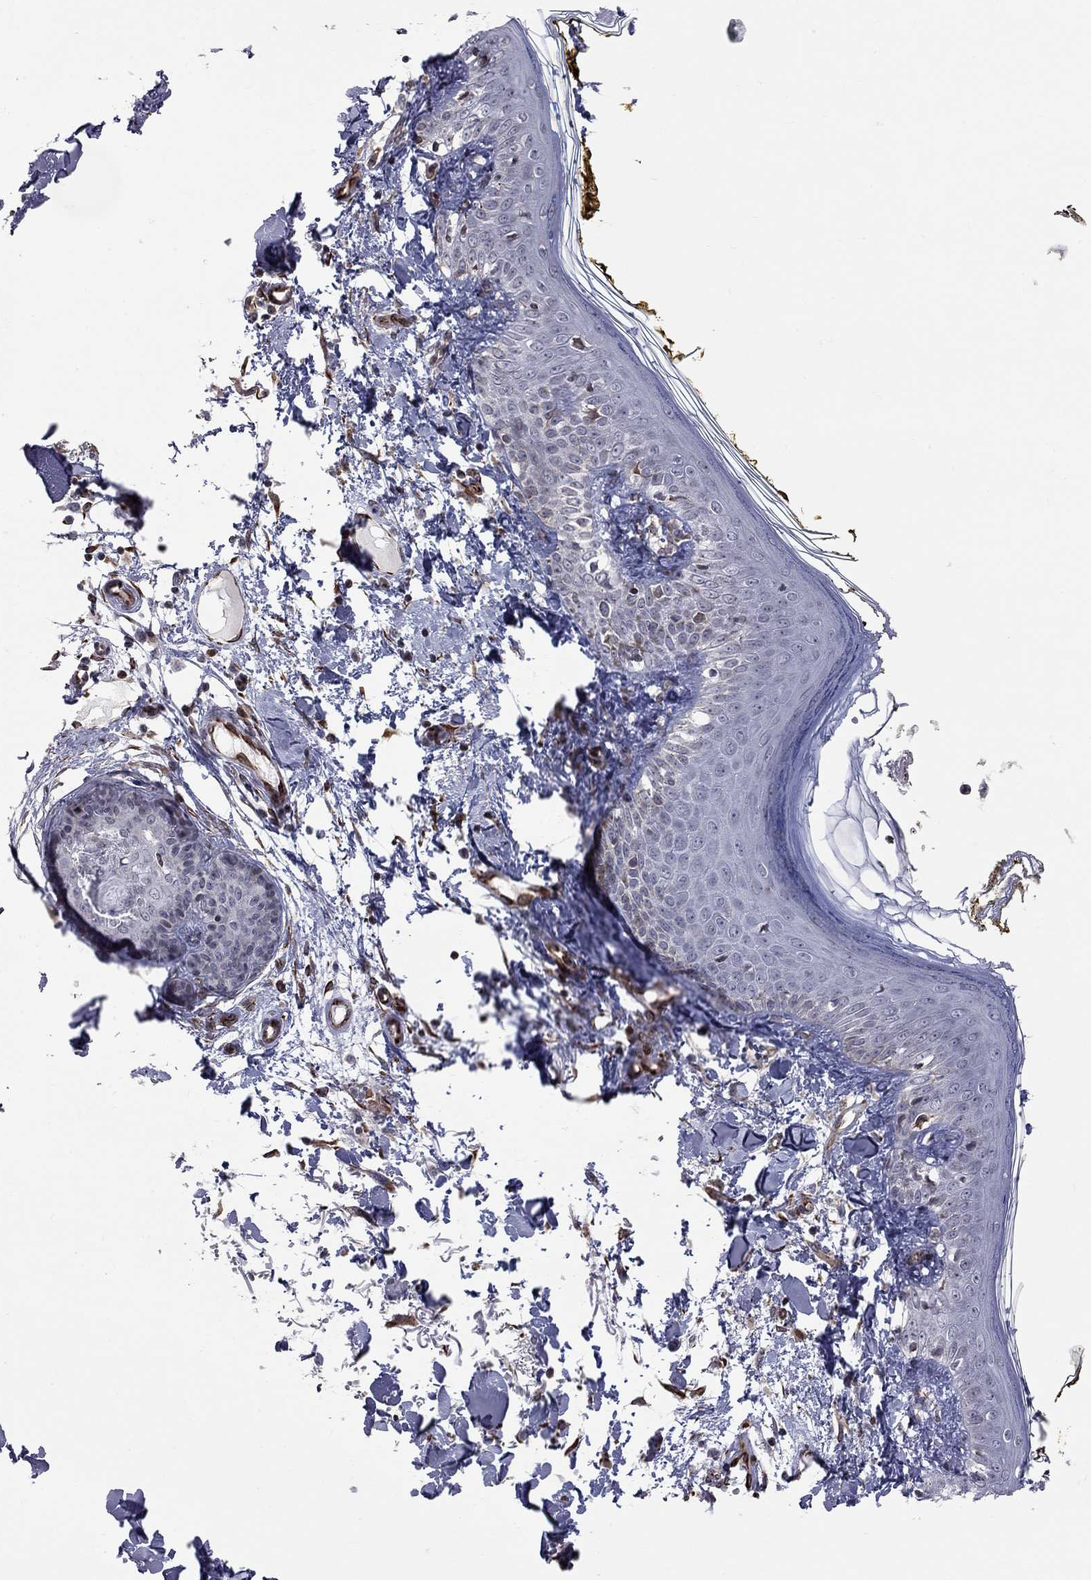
{"staining": {"intensity": "moderate", "quantity": ">75%", "location": "cytoplasmic/membranous"}, "tissue": "skin", "cell_type": "Fibroblasts", "image_type": "normal", "snomed": [{"axis": "morphology", "description": "Normal tissue, NOS"}, {"axis": "topography", "description": "Skin"}], "caption": "Moderate cytoplasmic/membranous protein positivity is identified in about >75% of fibroblasts in skin.", "gene": "MTNR1B", "patient": {"sex": "male", "age": 76}}